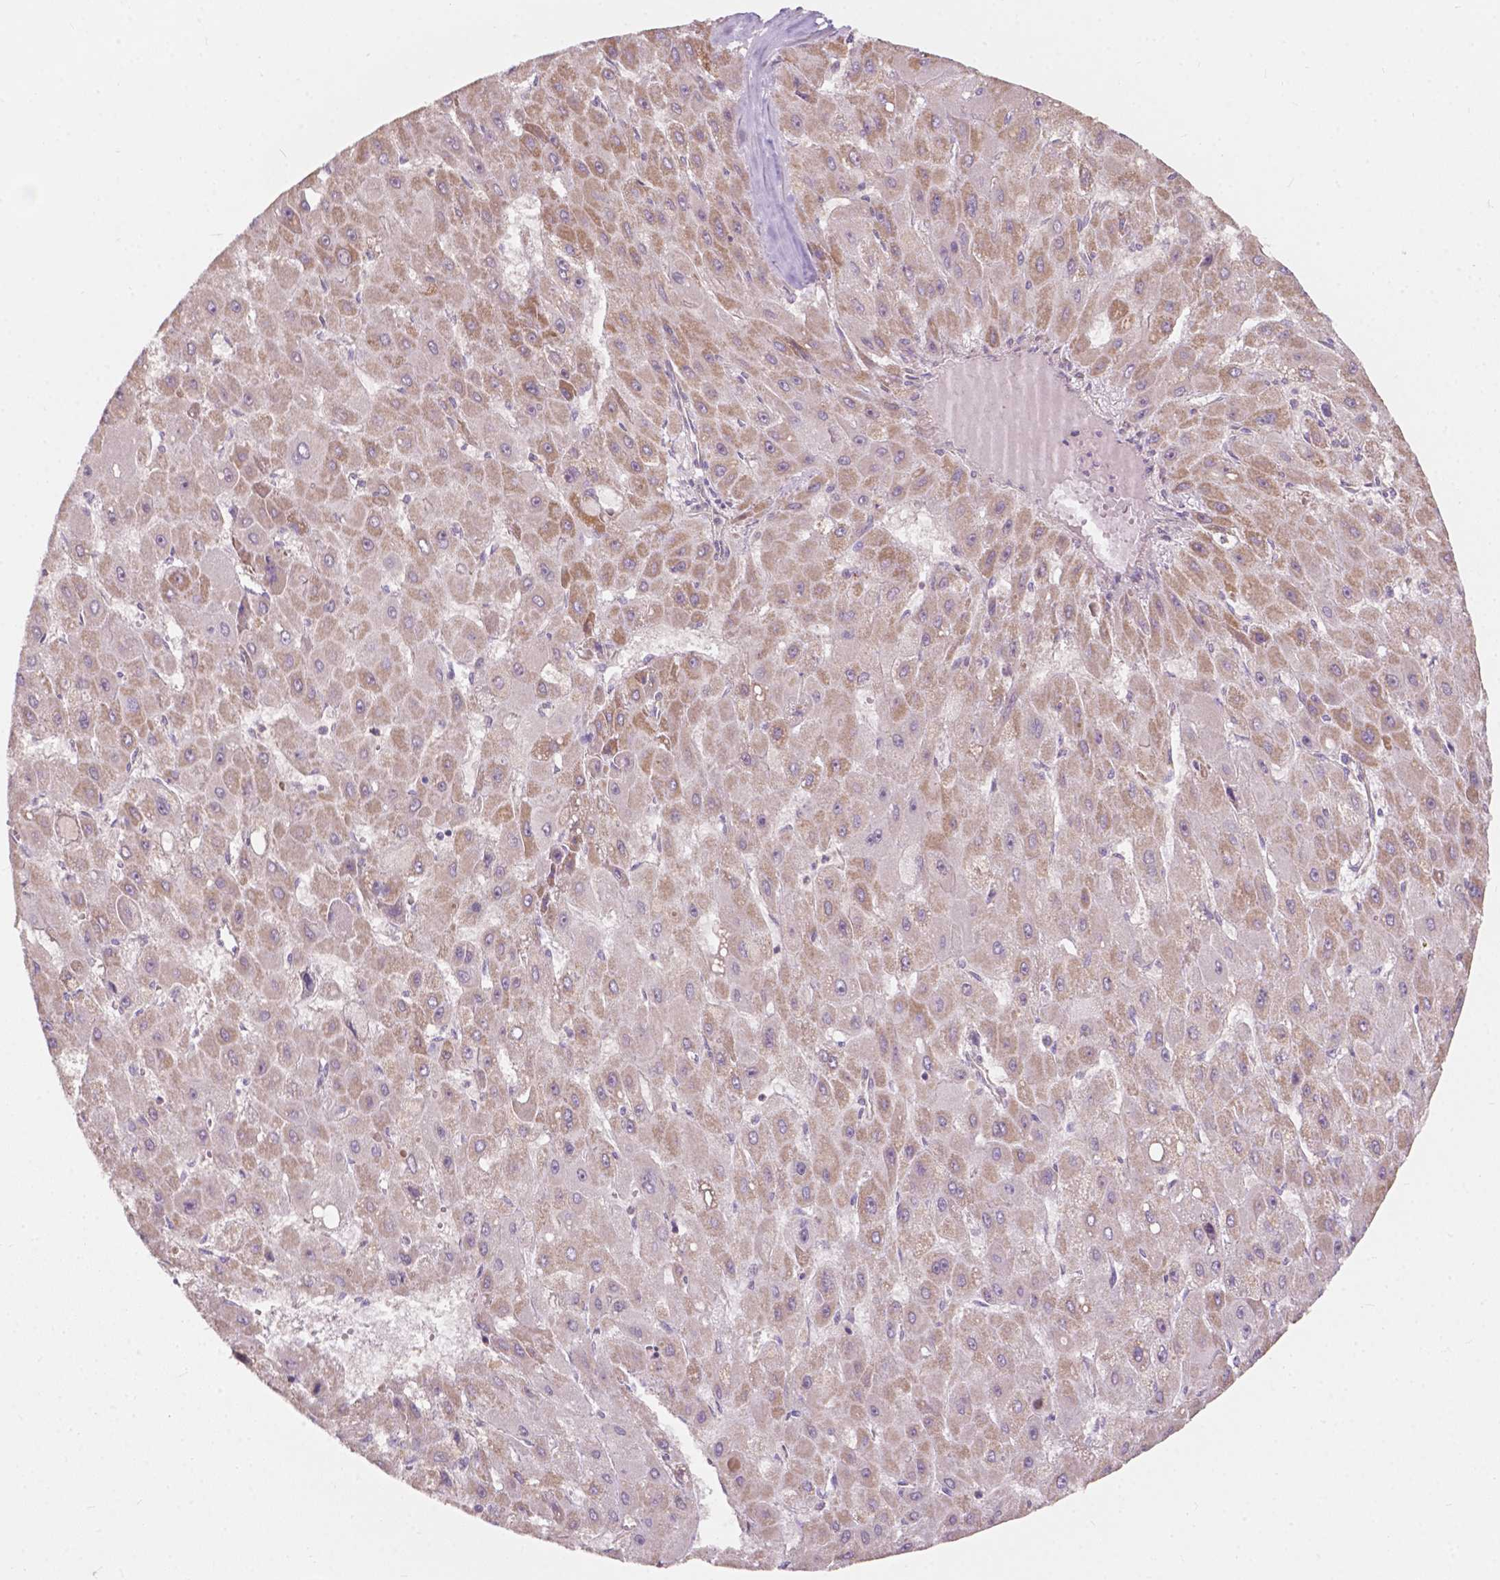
{"staining": {"intensity": "weak", "quantity": "25%-75%", "location": "cytoplasmic/membranous"}, "tissue": "liver cancer", "cell_type": "Tumor cells", "image_type": "cancer", "snomed": [{"axis": "morphology", "description": "Carcinoma, Hepatocellular, NOS"}, {"axis": "topography", "description": "Liver"}], "caption": "Weak cytoplasmic/membranous positivity for a protein is present in about 25%-75% of tumor cells of liver cancer using IHC.", "gene": "NDUFA10", "patient": {"sex": "female", "age": 25}}